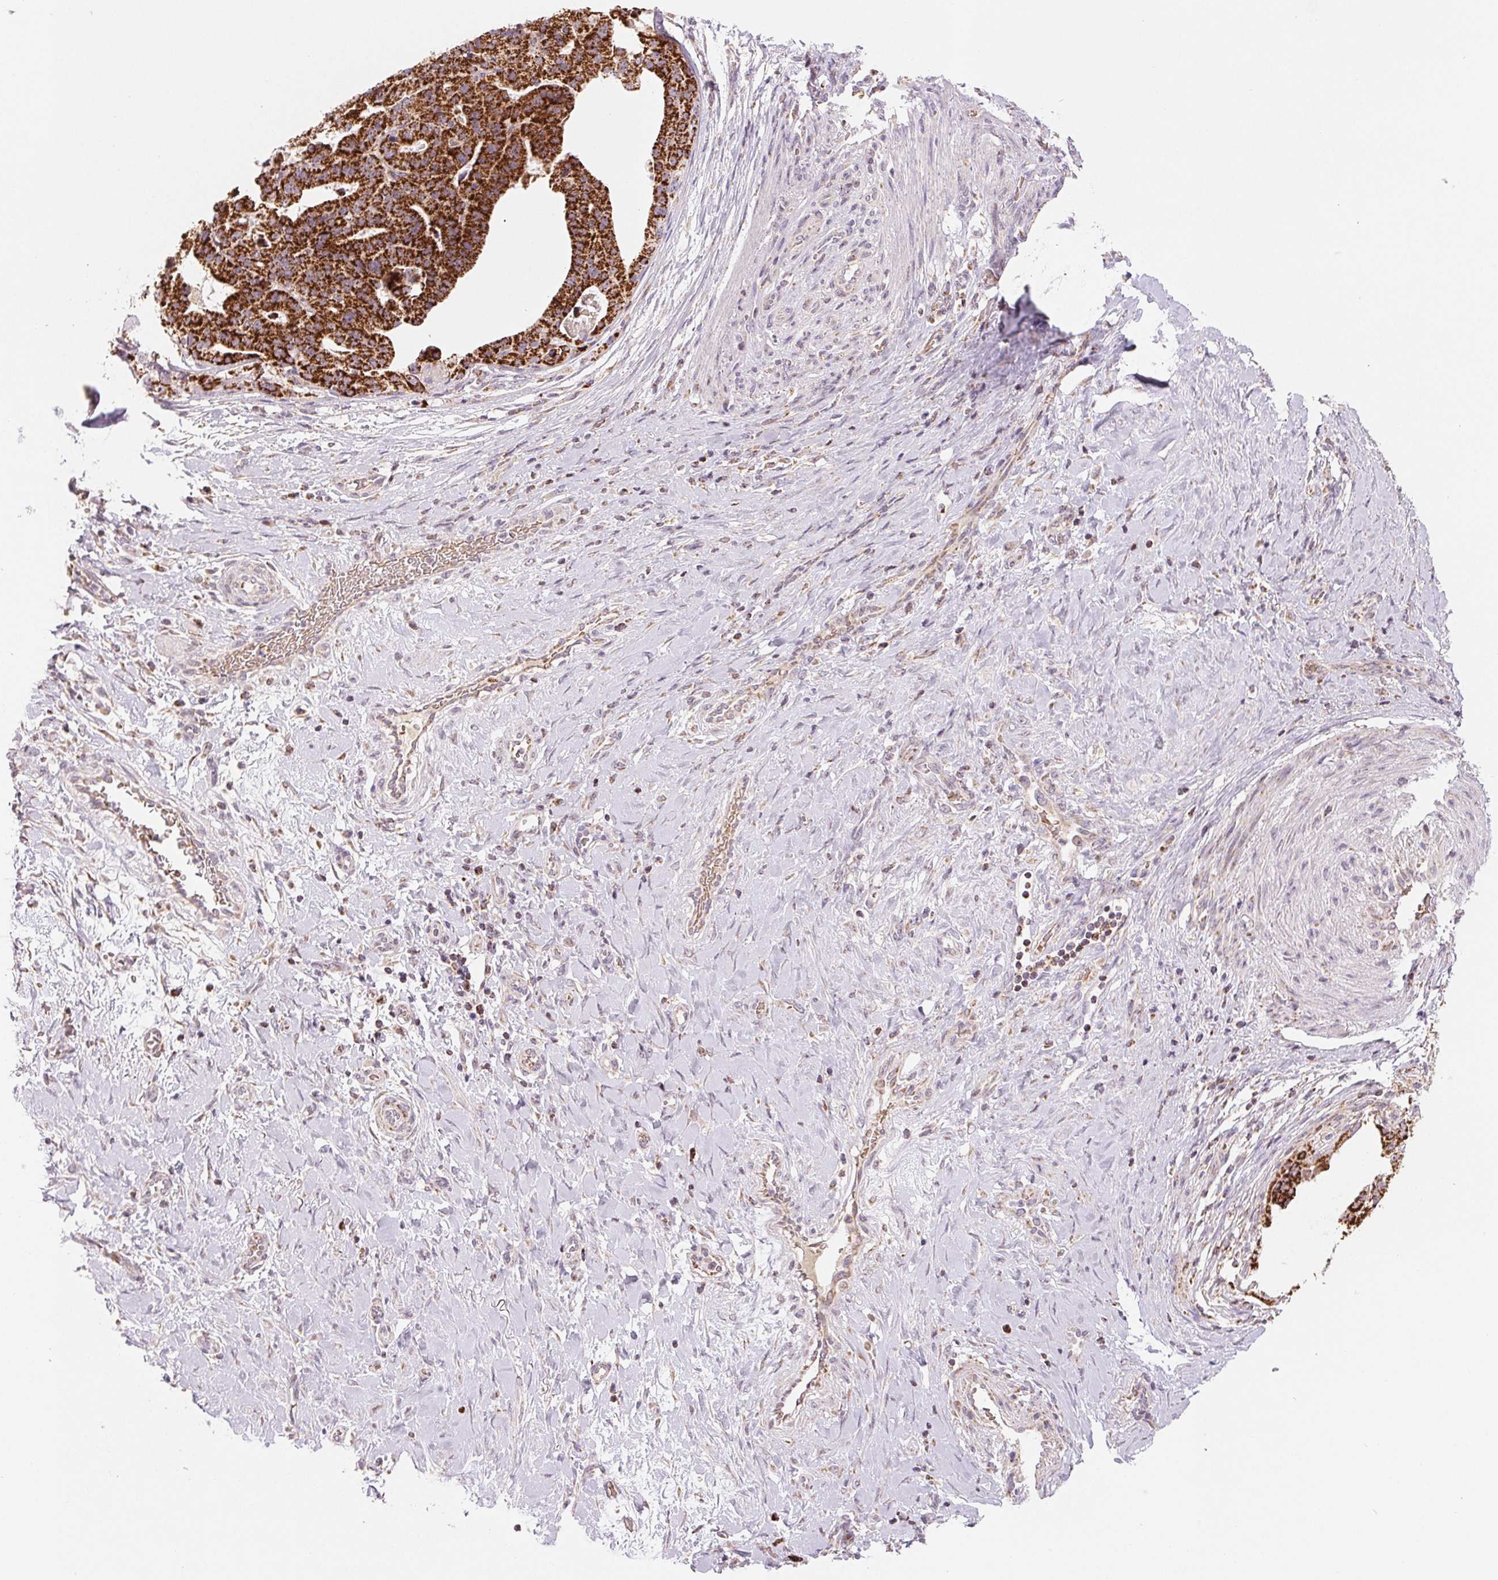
{"staining": {"intensity": "strong", "quantity": ">75%", "location": "cytoplasmic/membranous"}, "tissue": "stomach cancer", "cell_type": "Tumor cells", "image_type": "cancer", "snomed": [{"axis": "morphology", "description": "Adenocarcinoma, NOS"}, {"axis": "topography", "description": "Stomach"}], "caption": "A brown stain shows strong cytoplasmic/membranous positivity of a protein in human adenocarcinoma (stomach) tumor cells. The protein is shown in brown color, while the nuclei are stained blue.", "gene": "HINT2", "patient": {"sex": "male", "age": 48}}